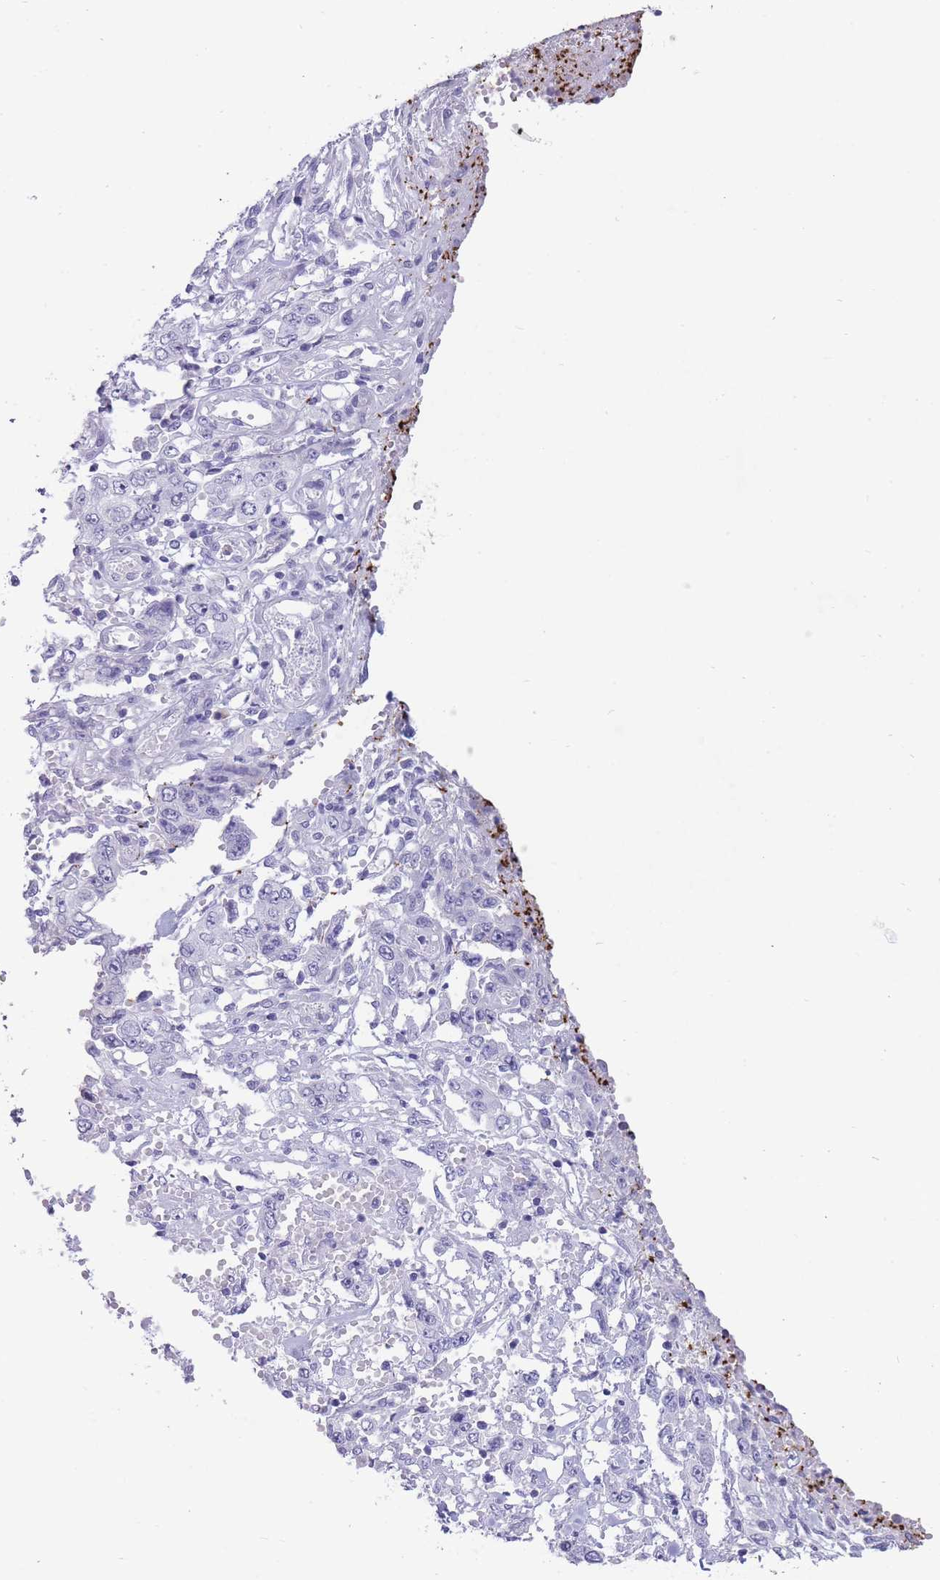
{"staining": {"intensity": "negative", "quantity": "none", "location": "none"}, "tissue": "stomach cancer", "cell_type": "Tumor cells", "image_type": "cancer", "snomed": [{"axis": "morphology", "description": "Adenocarcinoma, NOS"}, {"axis": "topography", "description": "Stomach, upper"}], "caption": "The immunohistochemistry histopathology image has no significant expression in tumor cells of stomach adenocarcinoma tissue. Brightfield microscopy of IHC stained with DAB (brown) and hematoxylin (blue), captured at high magnification.", "gene": "ASAP3", "patient": {"sex": "male", "age": 62}}